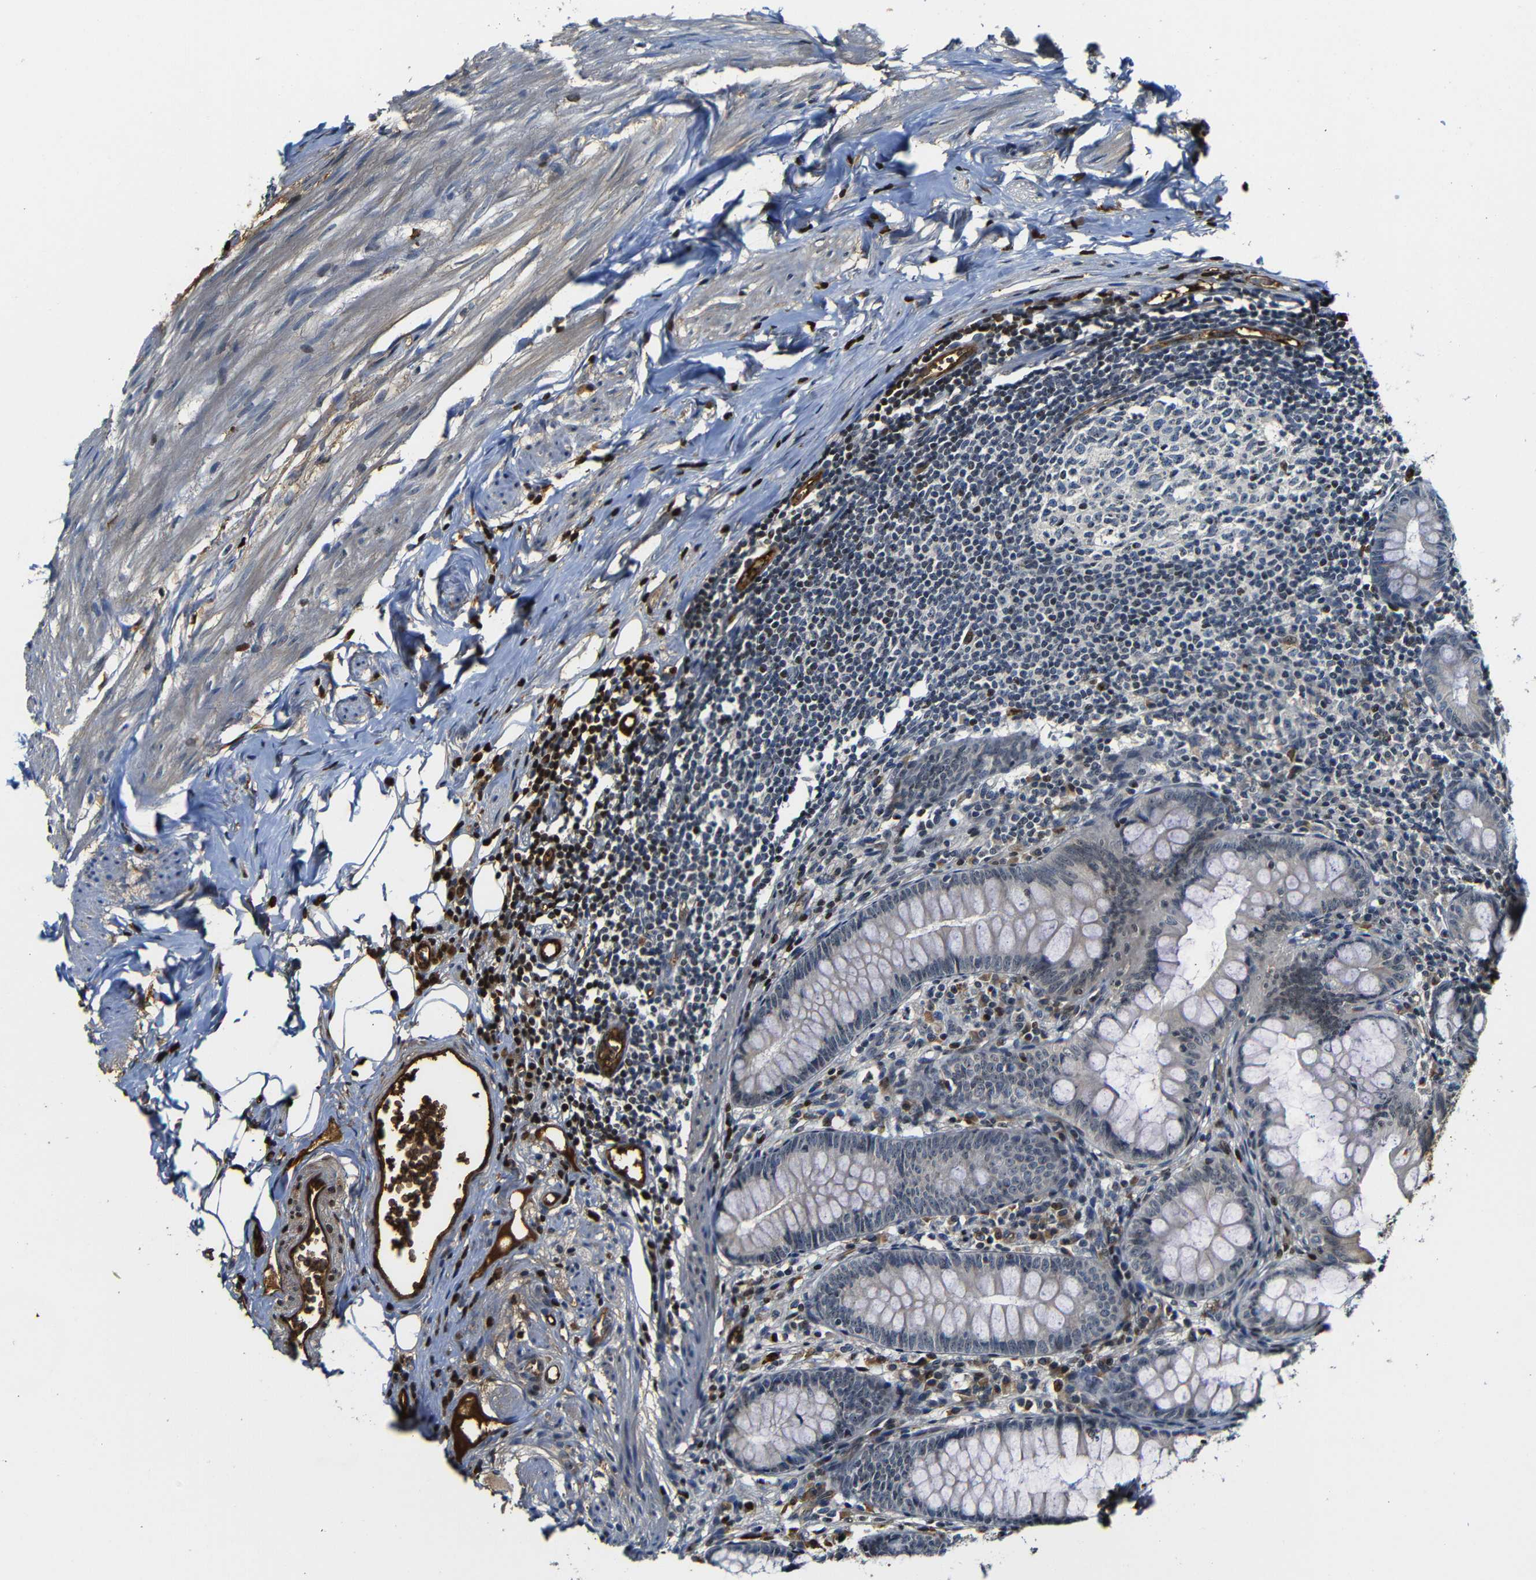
{"staining": {"intensity": "moderate", "quantity": "25%-75%", "location": "nuclear"}, "tissue": "appendix", "cell_type": "Glandular cells", "image_type": "normal", "snomed": [{"axis": "morphology", "description": "Normal tissue, NOS"}, {"axis": "topography", "description": "Appendix"}], "caption": "This micrograph displays IHC staining of normal human appendix, with medium moderate nuclear staining in about 25%-75% of glandular cells.", "gene": "MYC", "patient": {"sex": "female", "age": 77}}